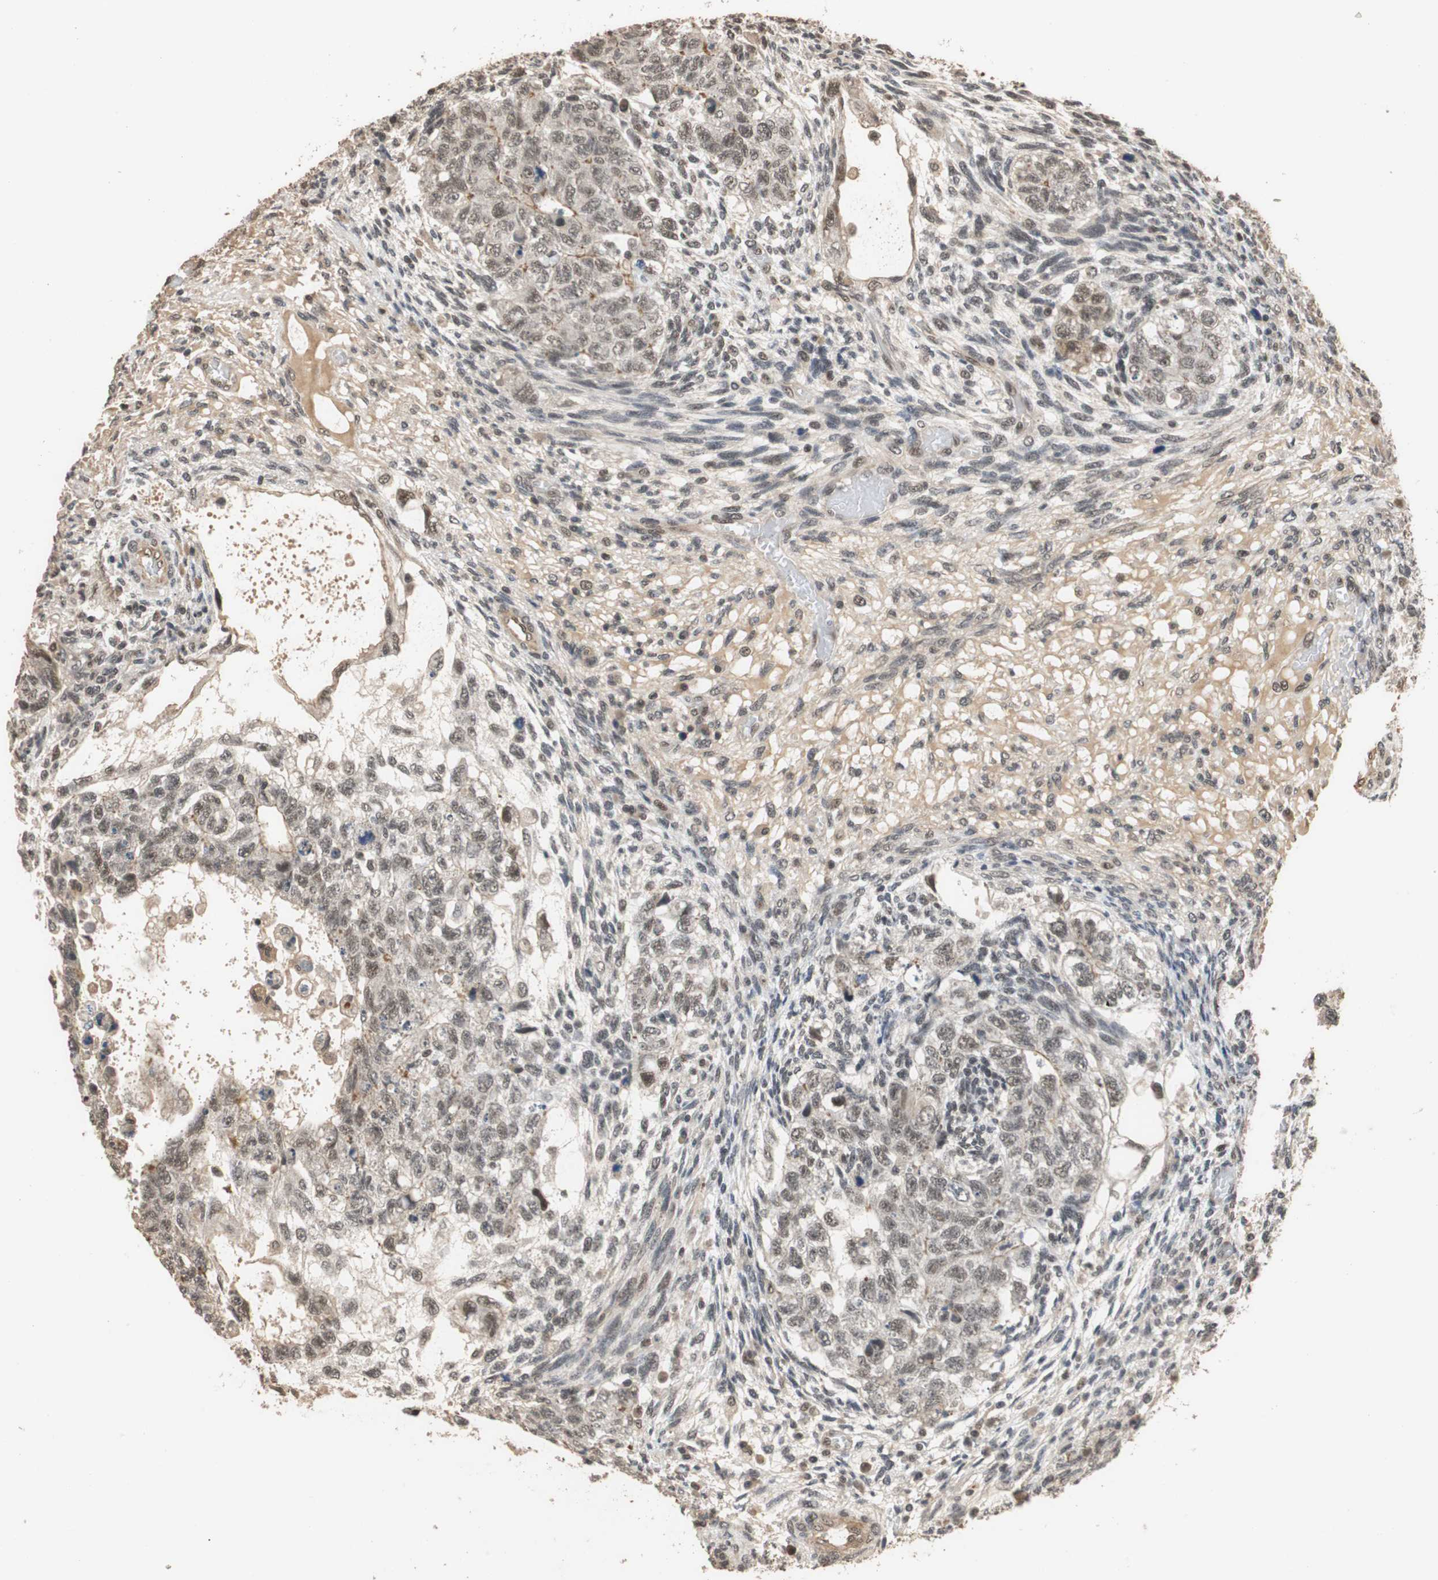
{"staining": {"intensity": "moderate", "quantity": ">75%", "location": "nuclear"}, "tissue": "testis cancer", "cell_type": "Tumor cells", "image_type": "cancer", "snomed": [{"axis": "morphology", "description": "Normal tissue, NOS"}, {"axis": "morphology", "description": "Carcinoma, Embryonal, NOS"}, {"axis": "topography", "description": "Testis"}], "caption": "The photomicrograph reveals staining of testis cancer, revealing moderate nuclear protein positivity (brown color) within tumor cells.", "gene": "CDC5L", "patient": {"sex": "male", "age": 36}}